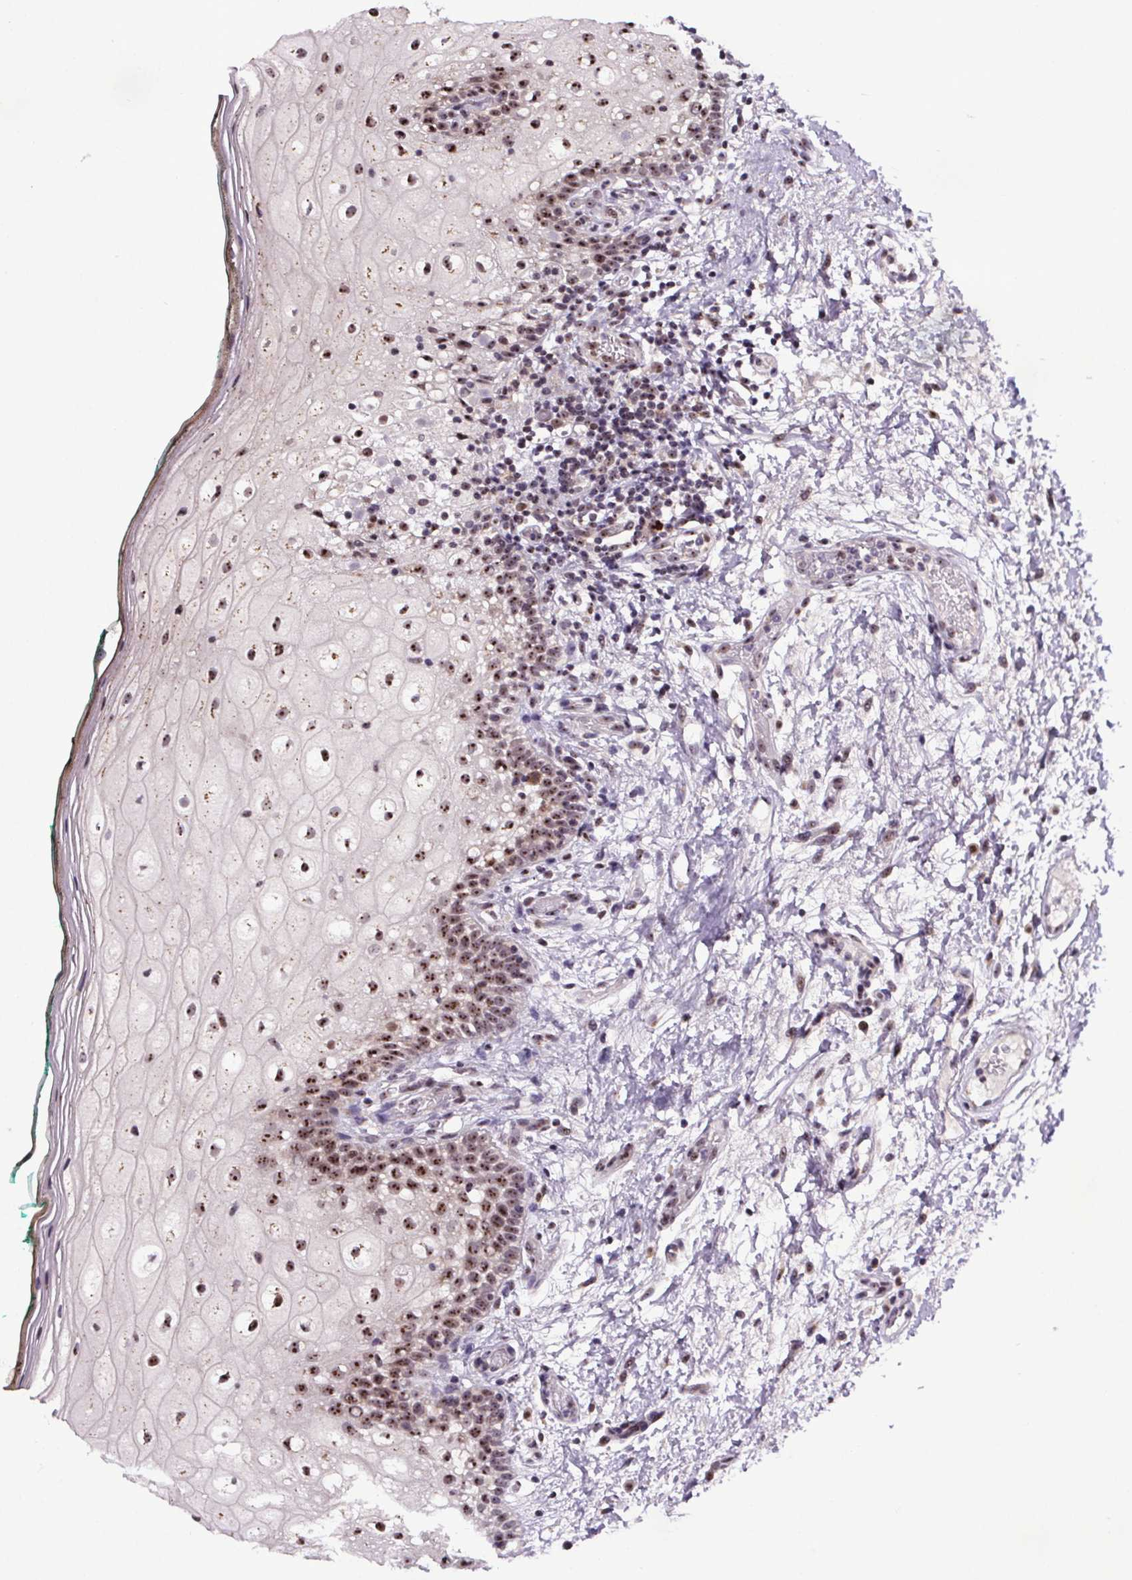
{"staining": {"intensity": "moderate", "quantity": ">75%", "location": "nuclear"}, "tissue": "oral mucosa", "cell_type": "Squamous epithelial cells", "image_type": "normal", "snomed": [{"axis": "morphology", "description": "Normal tissue, NOS"}, {"axis": "topography", "description": "Oral tissue"}], "caption": "Moderate nuclear expression is identified in about >75% of squamous epithelial cells in unremarkable oral mucosa. (IHC, brightfield microscopy, high magnification).", "gene": "ATMIN", "patient": {"sex": "female", "age": 83}}